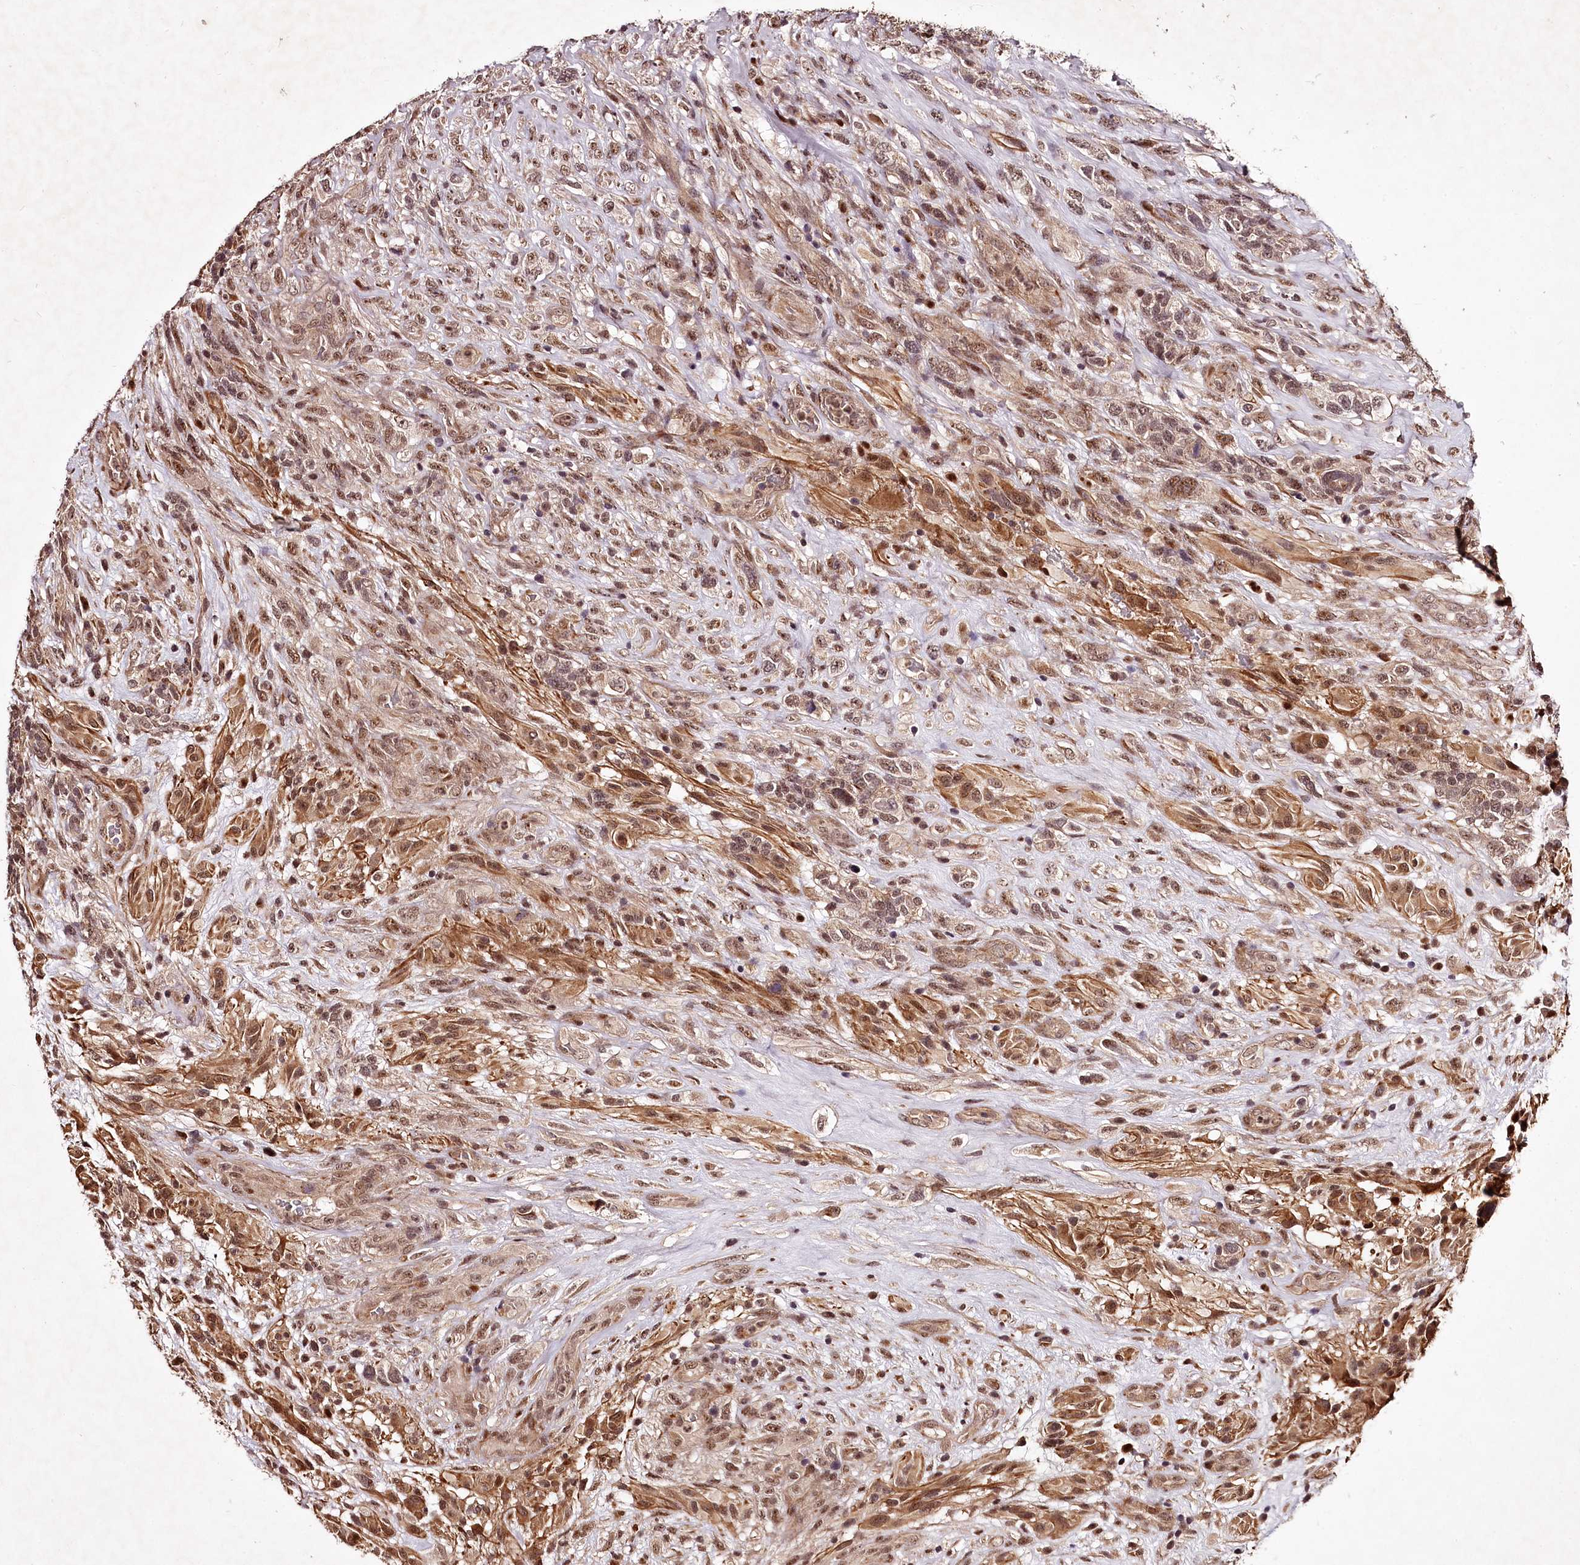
{"staining": {"intensity": "moderate", "quantity": ">75%", "location": "nuclear"}, "tissue": "glioma", "cell_type": "Tumor cells", "image_type": "cancer", "snomed": [{"axis": "morphology", "description": "Glioma, malignant, High grade"}, {"axis": "topography", "description": "Brain"}], "caption": "Tumor cells reveal moderate nuclear positivity in approximately >75% of cells in high-grade glioma (malignant).", "gene": "MAML3", "patient": {"sex": "male", "age": 61}}